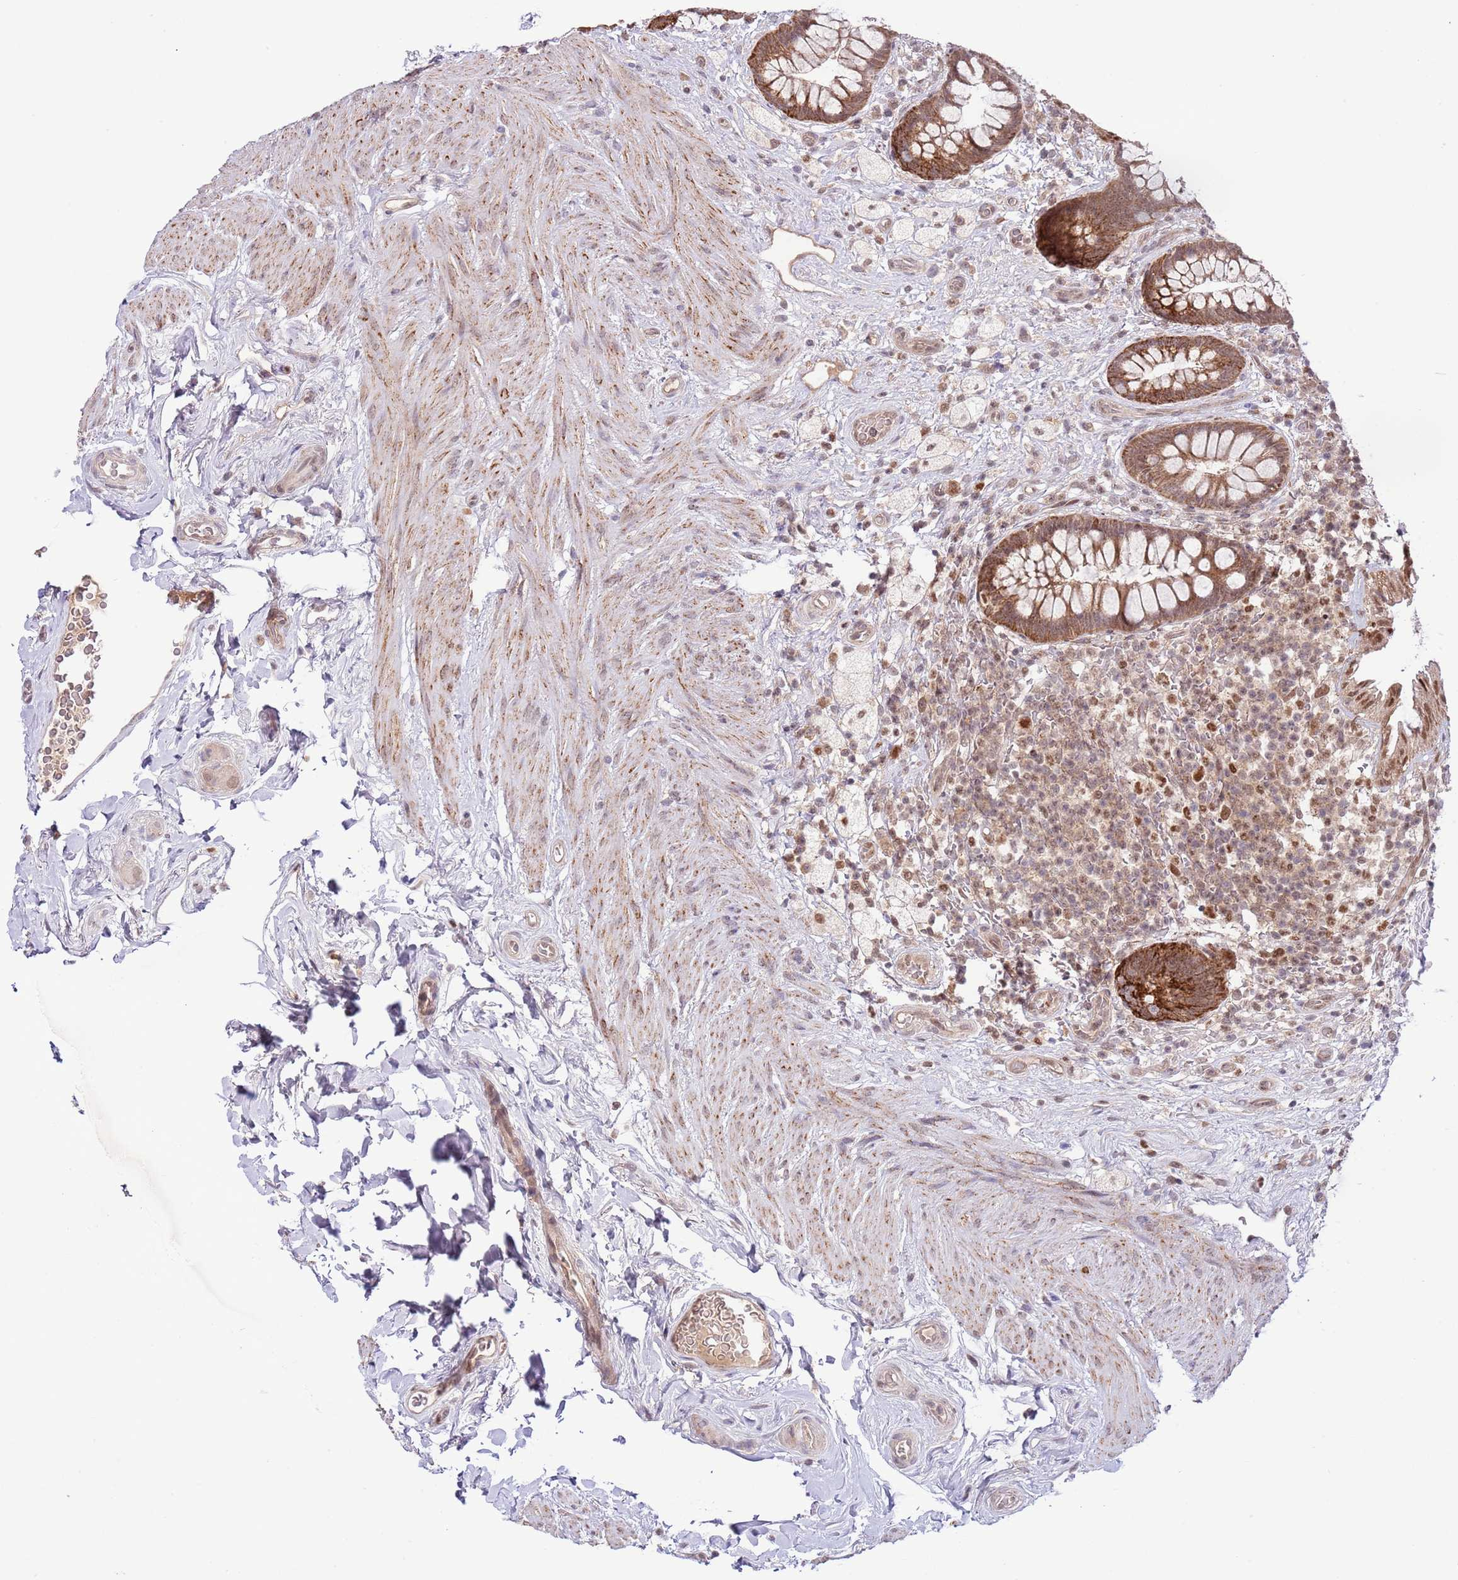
{"staining": {"intensity": "moderate", "quantity": ">75%", "location": "cytoplasmic/membranous,nuclear"}, "tissue": "rectum", "cell_type": "Glandular cells", "image_type": "normal", "snomed": [{"axis": "morphology", "description": "Normal tissue, NOS"}, {"axis": "topography", "description": "Rectum"}, {"axis": "topography", "description": "Peripheral nerve tissue"}], "caption": "Protein positivity by immunohistochemistry demonstrates moderate cytoplasmic/membranous,nuclear positivity in about >75% of glandular cells in unremarkable rectum. The staining is performed using DAB (3,3'-diaminobenzidine) brown chromogen to label protein expression. The nuclei are counter-stained blue using hematoxylin.", "gene": "CHD1", "patient": {"sex": "female", "age": 69}}